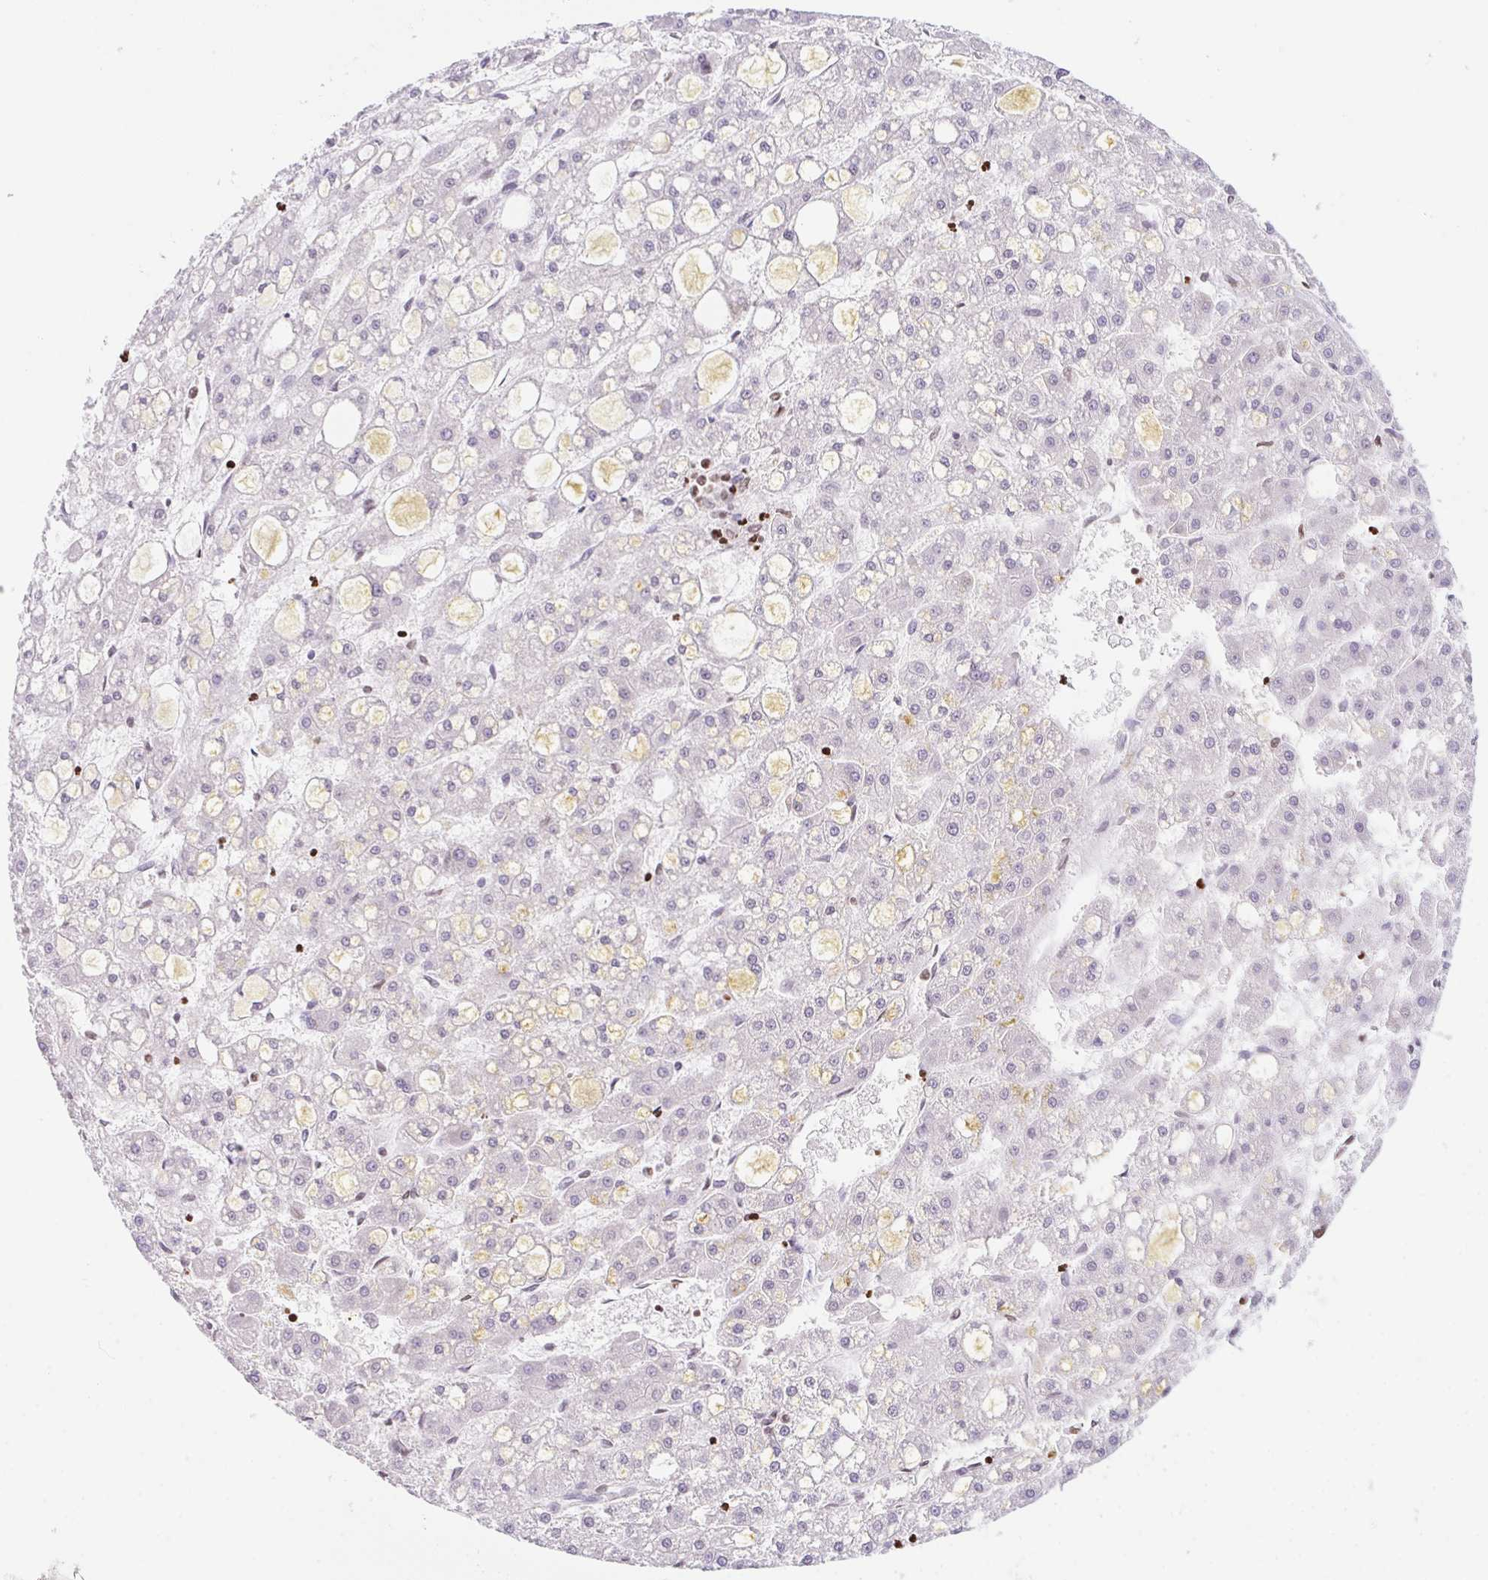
{"staining": {"intensity": "negative", "quantity": "none", "location": "none"}, "tissue": "liver cancer", "cell_type": "Tumor cells", "image_type": "cancer", "snomed": [{"axis": "morphology", "description": "Carcinoma, Hepatocellular, NOS"}, {"axis": "topography", "description": "Liver"}], "caption": "This is an IHC photomicrograph of liver hepatocellular carcinoma. There is no staining in tumor cells.", "gene": "POLD3", "patient": {"sex": "male", "age": 67}}